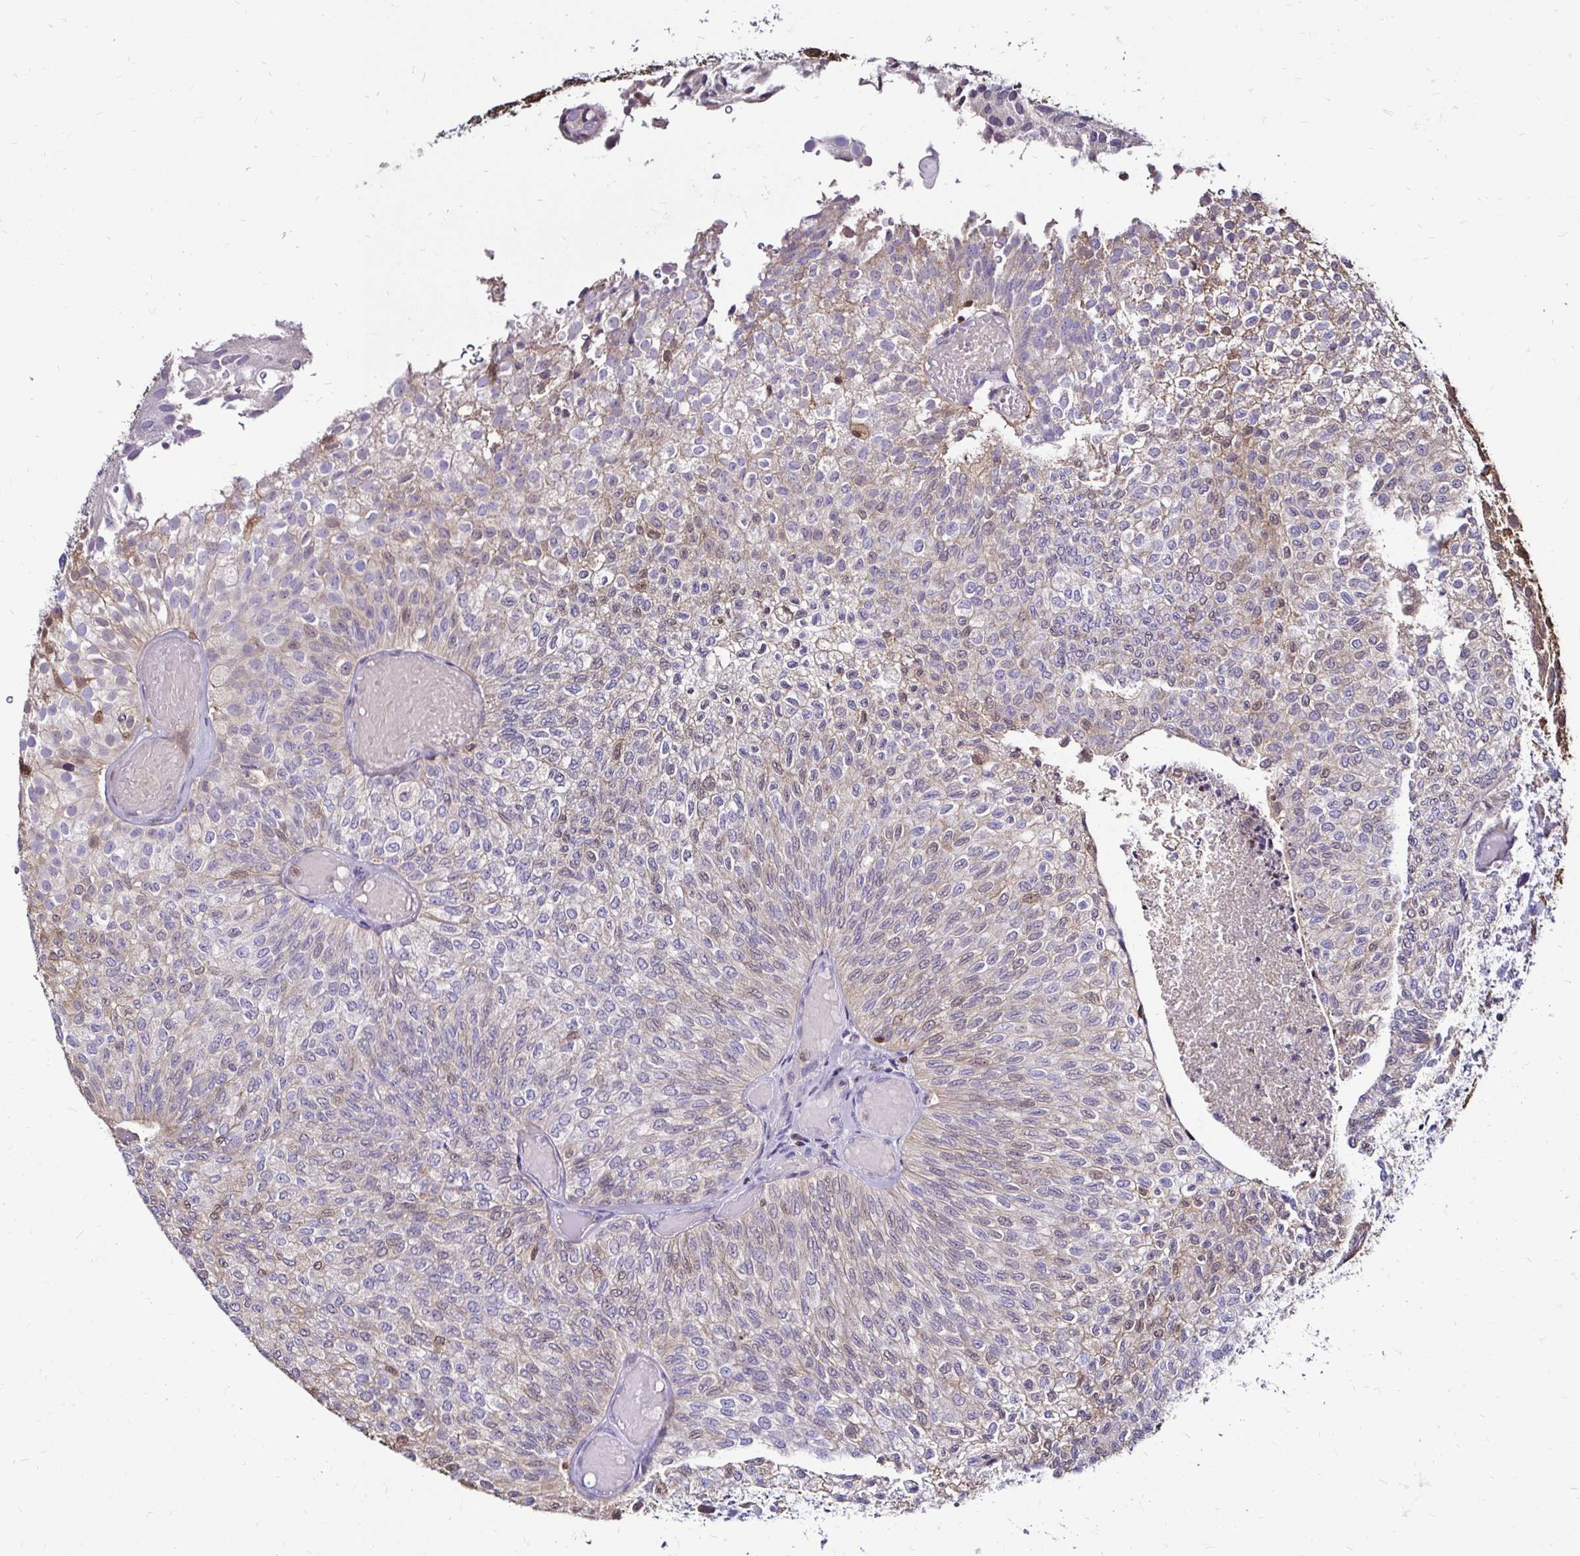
{"staining": {"intensity": "weak", "quantity": "<25%", "location": "cytoplasmic/membranous,nuclear"}, "tissue": "urothelial cancer", "cell_type": "Tumor cells", "image_type": "cancer", "snomed": [{"axis": "morphology", "description": "Urothelial carcinoma, Low grade"}, {"axis": "topography", "description": "Urinary bladder"}], "caption": "The histopathology image reveals no staining of tumor cells in urothelial cancer.", "gene": "ZFP1", "patient": {"sex": "male", "age": 78}}